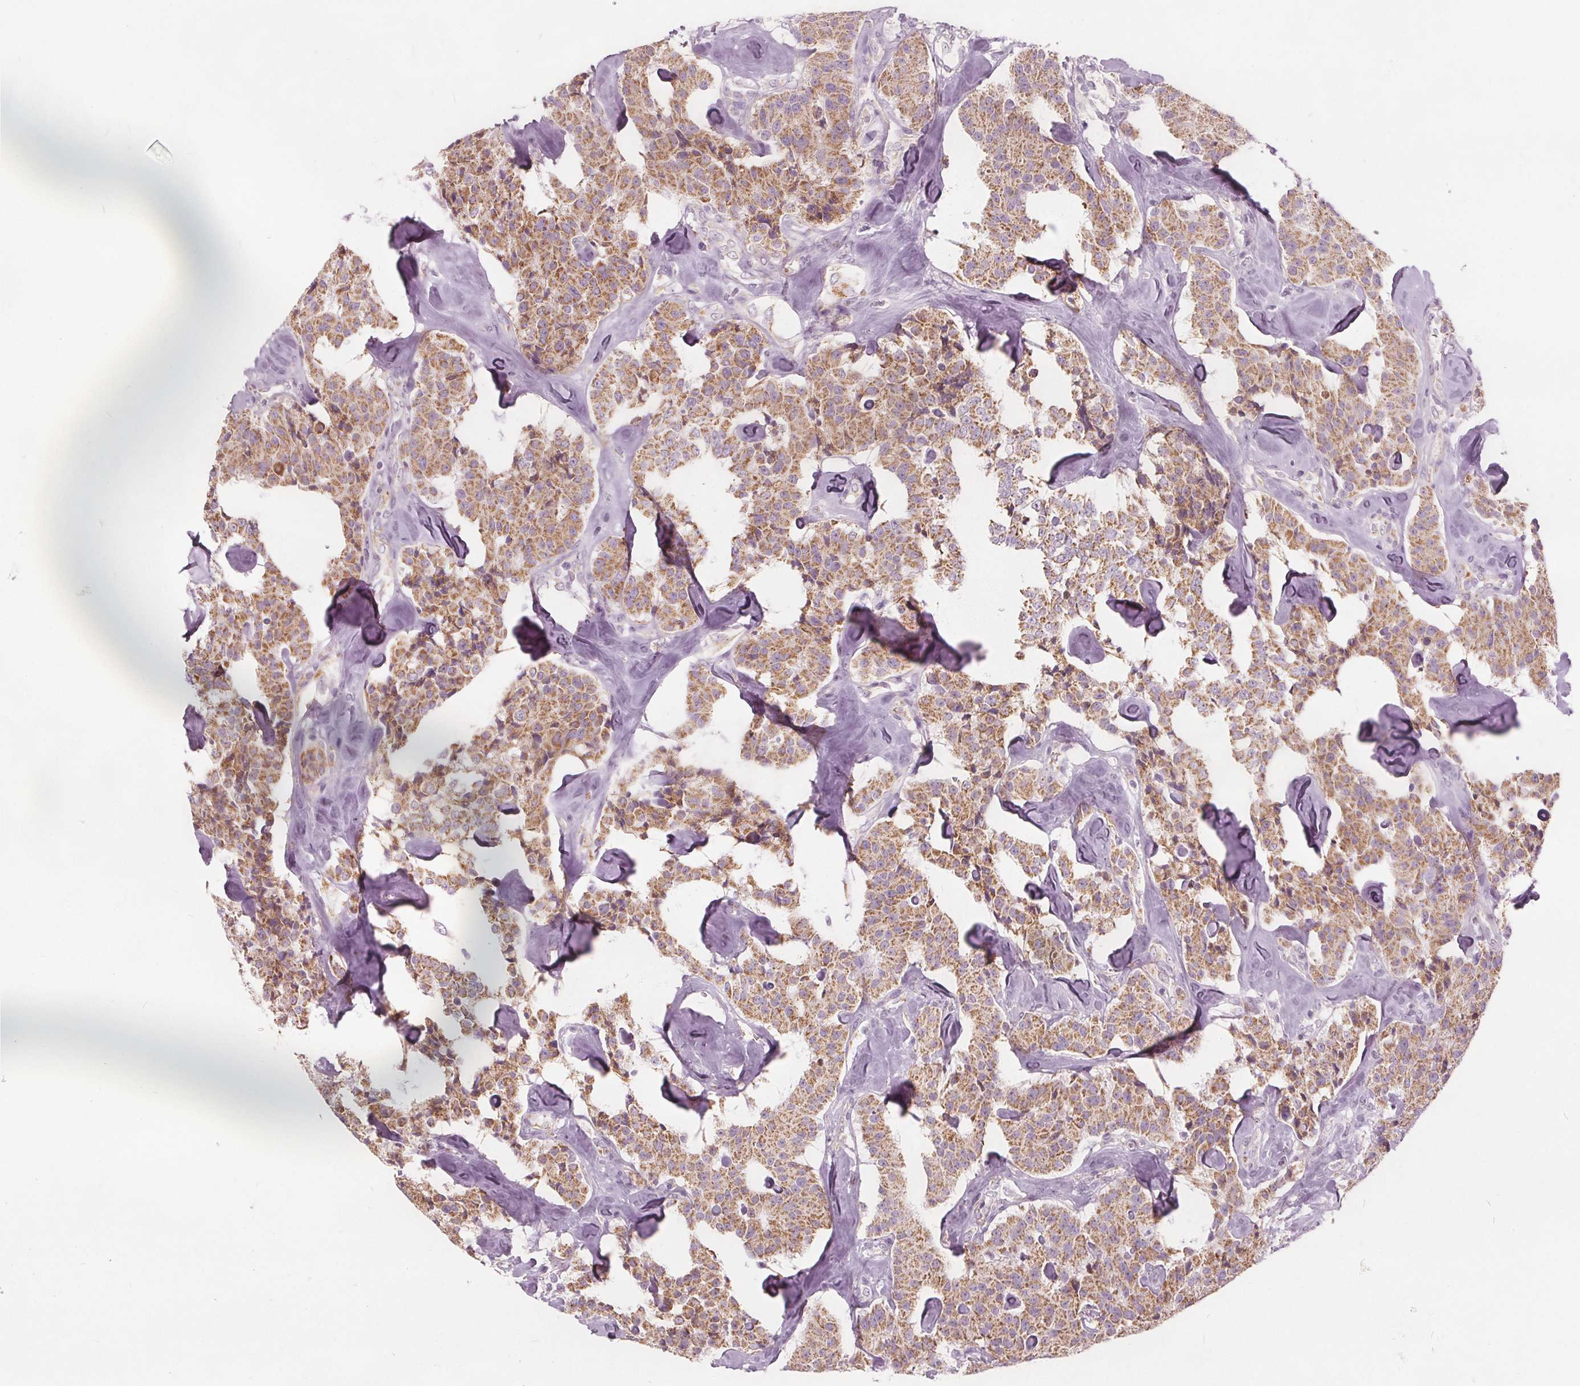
{"staining": {"intensity": "moderate", "quantity": ">75%", "location": "cytoplasmic/membranous"}, "tissue": "carcinoid", "cell_type": "Tumor cells", "image_type": "cancer", "snomed": [{"axis": "morphology", "description": "Carcinoid, malignant, NOS"}, {"axis": "topography", "description": "Pancreas"}], "caption": "Moderate cytoplasmic/membranous staining is identified in approximately >75% of tumor cells in carcinoid.", "gene": "ECI2", "patient": {"sex": "male", "age": 41}}